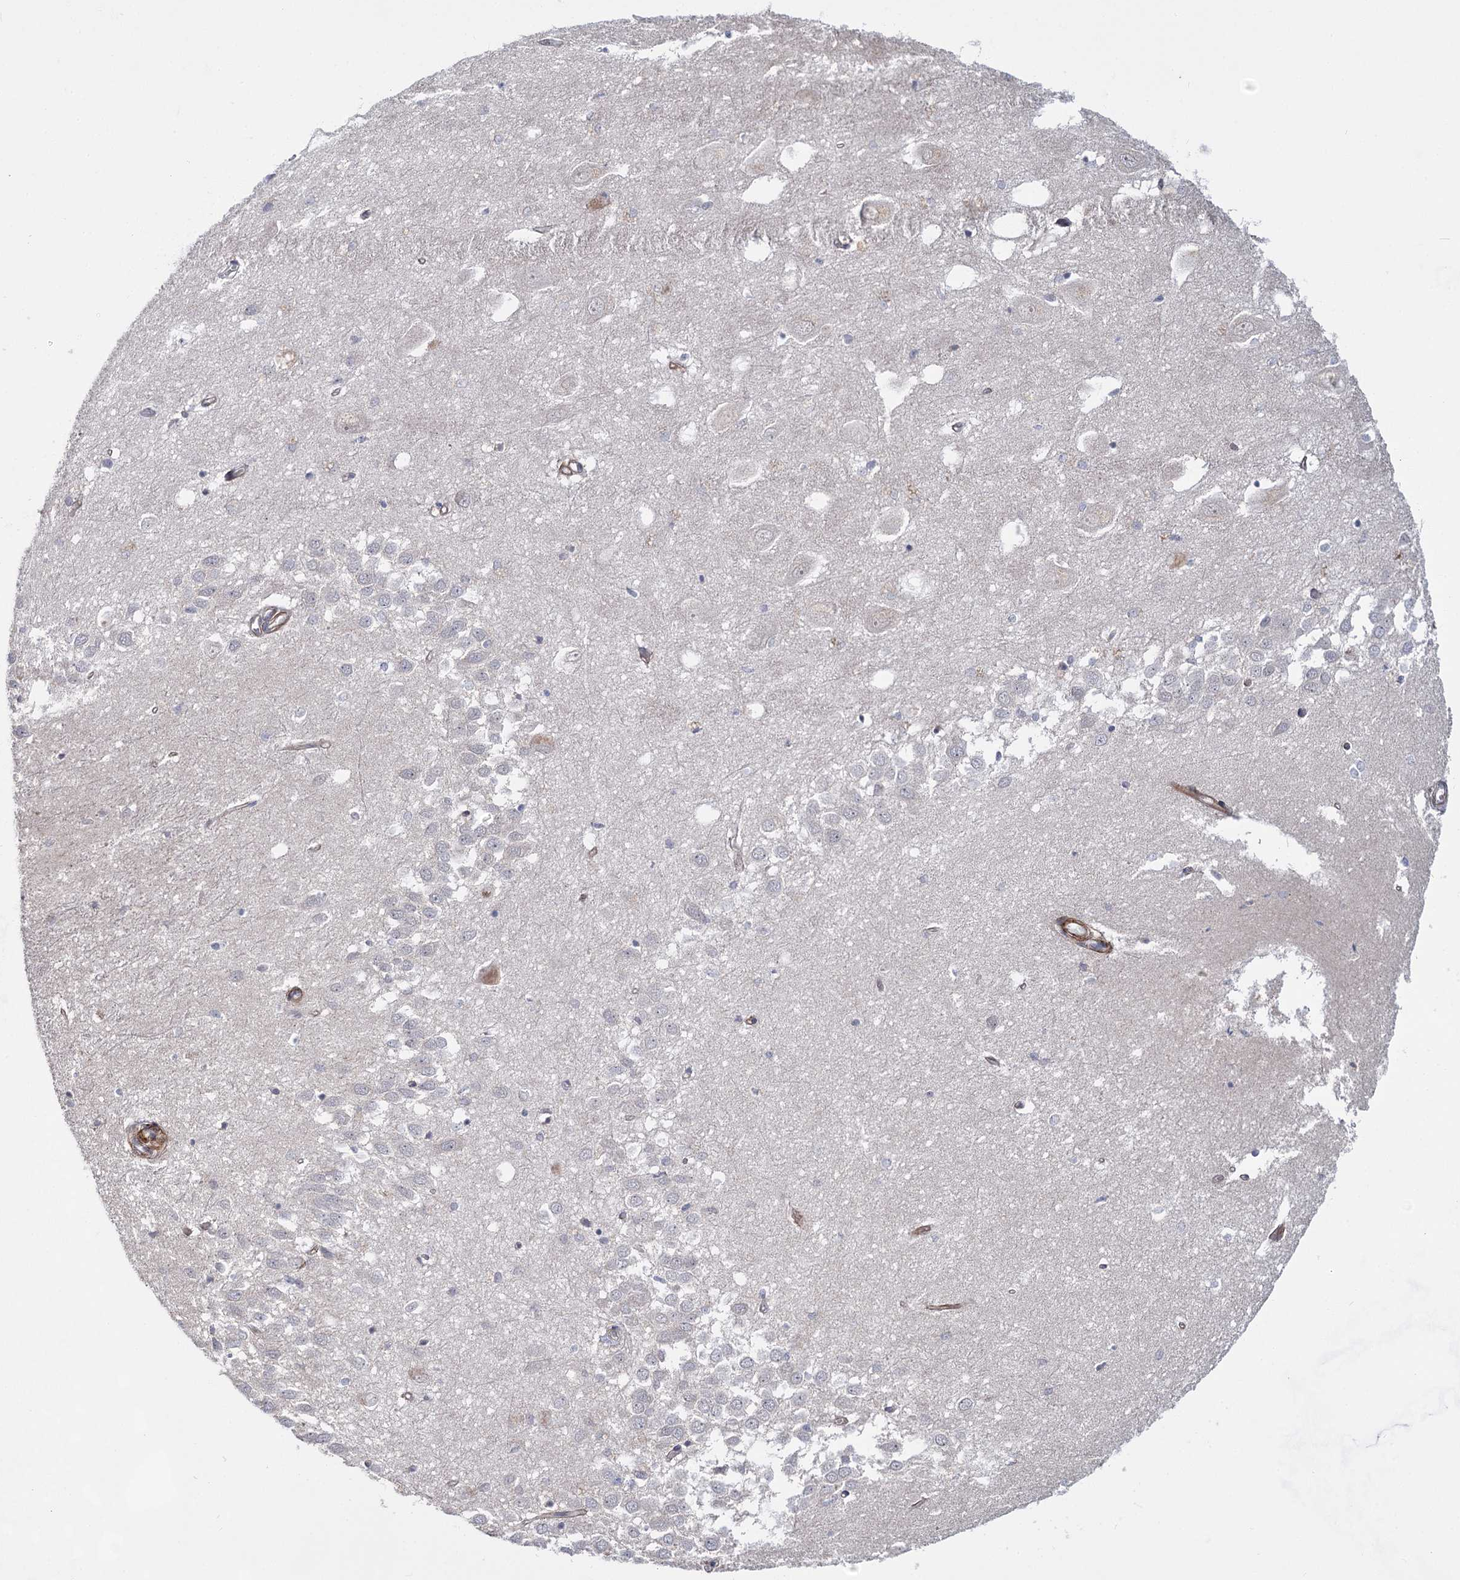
{"staining": {"intensity": "negative", "quantity": "none", "location": "none"}, "tissue": "hippocampus", "cell_type": "Glial cells", "image_type": "normal", "snomed": [{"axis": "morphology", "description": "Normal tissue, NOS"}, {"axis": "topography", "description": "Hippocampus"}], "caption": "IHC of unremarkable hippocampus demonstrates no expression in glial cells. Brightfield microscopy of immunohistochemistry stained with DAB (3,3'-diaminobenzidine) (brown) and hematoxylin (blue), captured at high magnification.", "gene": "ATL2", "patient": {"sex": "female", "age": 64}}